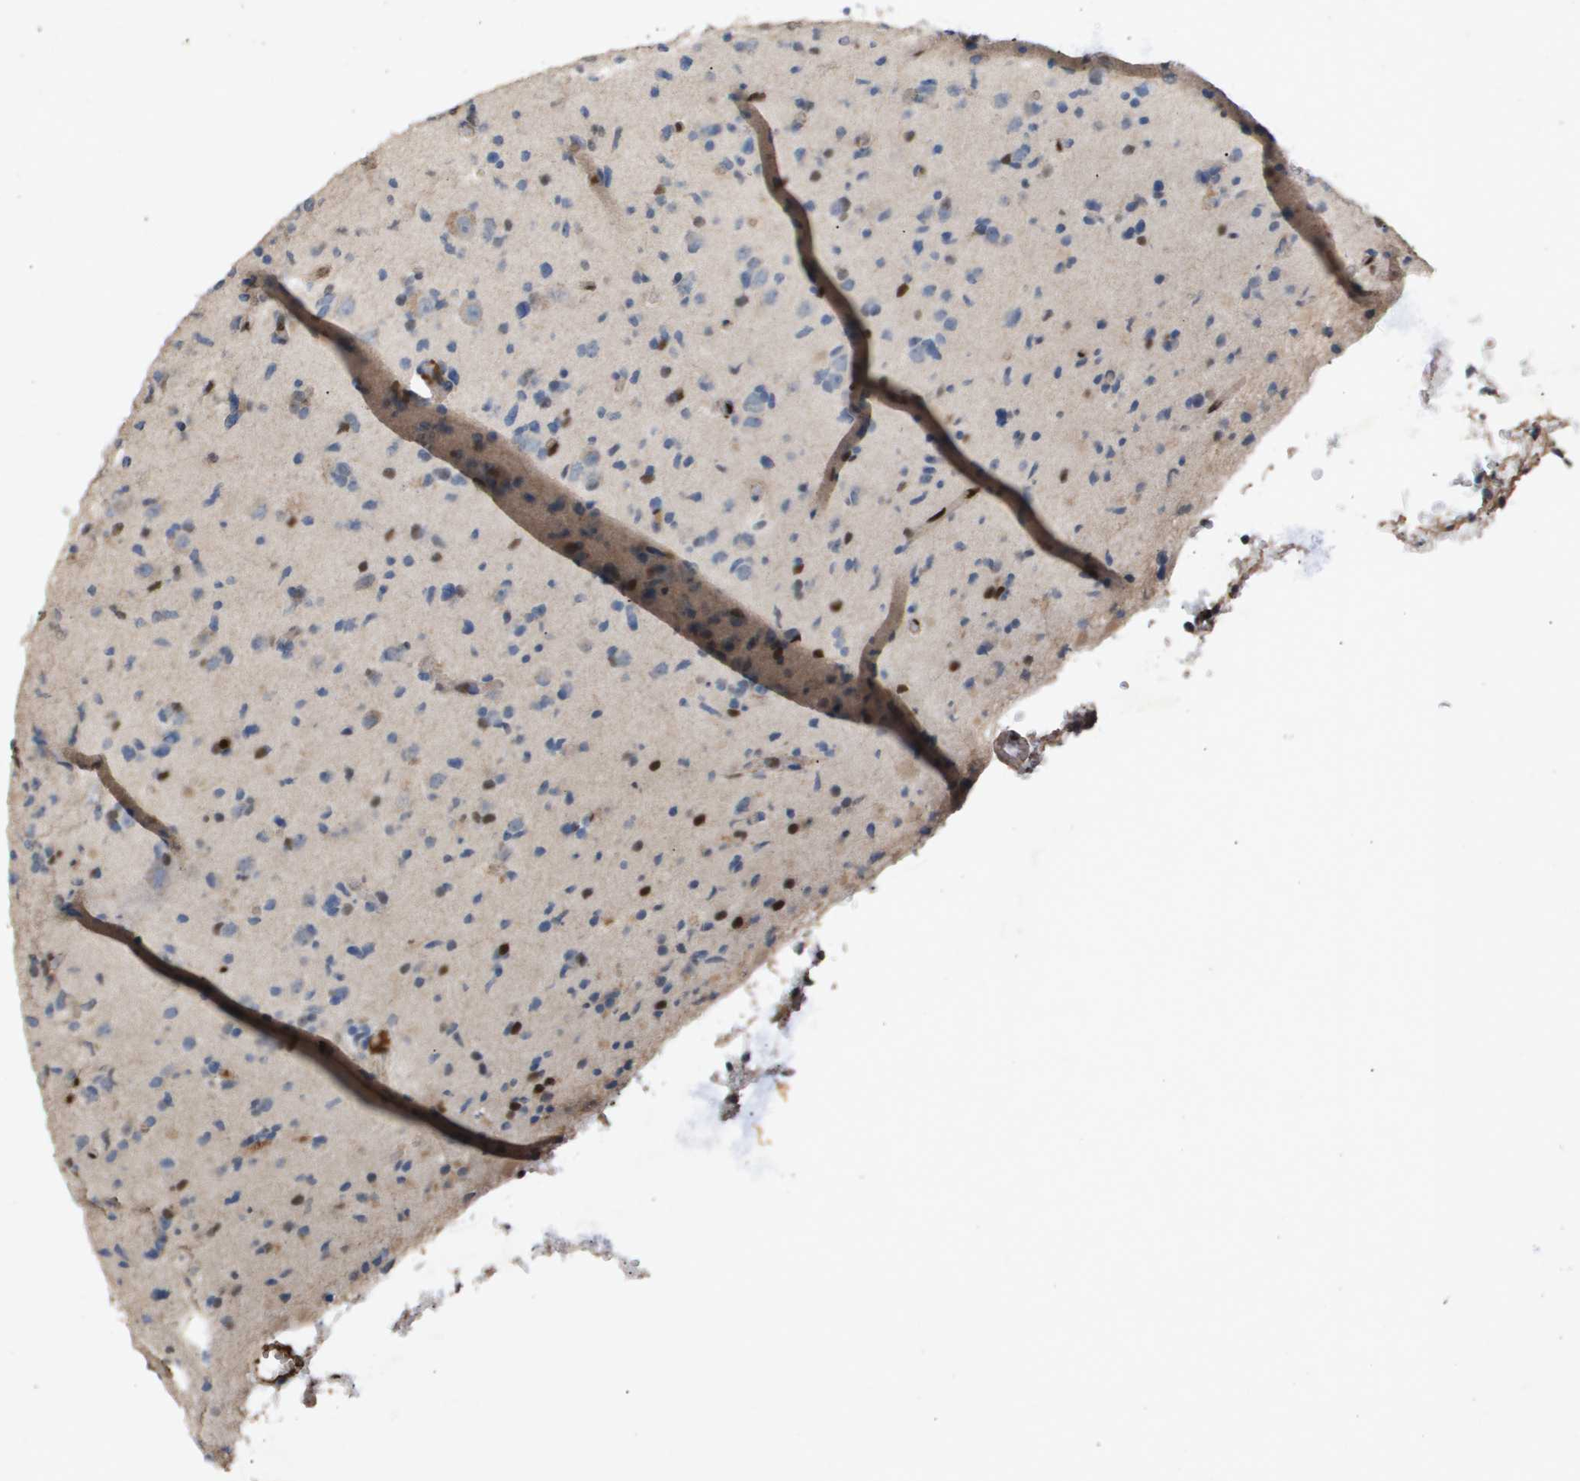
{"staining": {"intensity": "weak", "quantity": "<25%", "location": "cytoplasmic/membranous"}, "tissue": "glioma", "cell_type": "Tumor cells", "image_type": "cancer", "snomed": [{"axis": "morphology", "description": "Glioma, malignant, Low grade"}, {"axis": "topography", "description": "Brain"}], "caption": "DAB immunohistochemical staining of glioma reveals no significant staining in tumor cells. Brightfield microscopy of immunohistochemistry stained with DAB (brown) and hematoxylin (blue), captured at high magnification.", "gene": "ERG", "patient": {"sex": "female", "age": 22}}